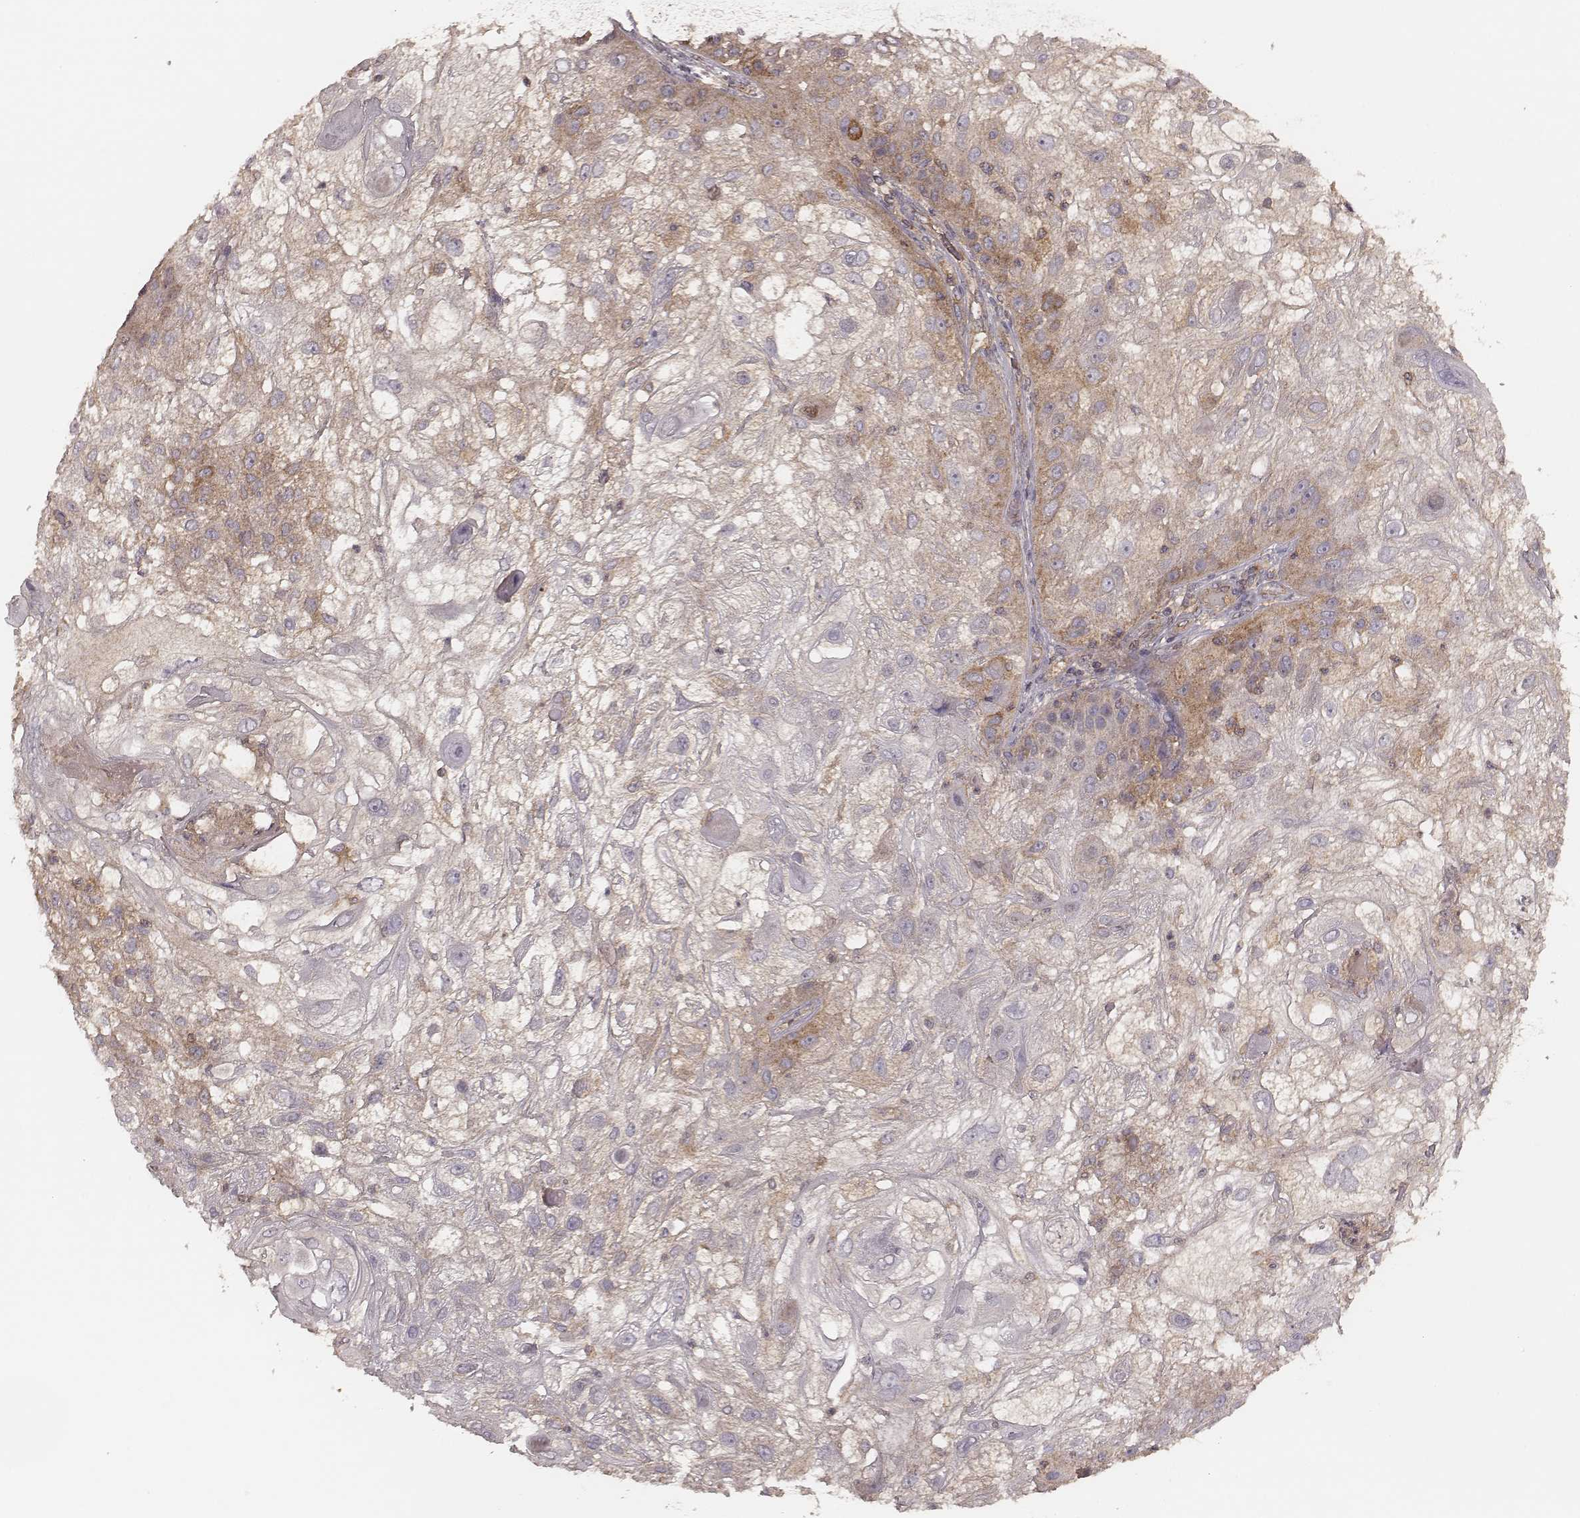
{"staining": {"intensity": "moderate", "quantity": "25%-75%", "location": "cytoplasmic/membranous"}, "tissue": "skin cancer", "cell_type": "Tumor cells", "image_type": "cancer", "snomed": [{"axis": "morphology", "description": "Normal tissue, NOS"}, {"axis": "morphology", "description": "Squamous cell carcinoma, NOS"}, {"axis": "topography", "description": "Skin"}], "caption": "Skin squamous cell carcinoma tissue exhibits moderate cytoplasmic/membranous staining in approximately 25%-75% of tumor cells, visualized by immunohistochemistry.", "gene": "CARS1", "patient": {"sex": "female", "age": 83}}